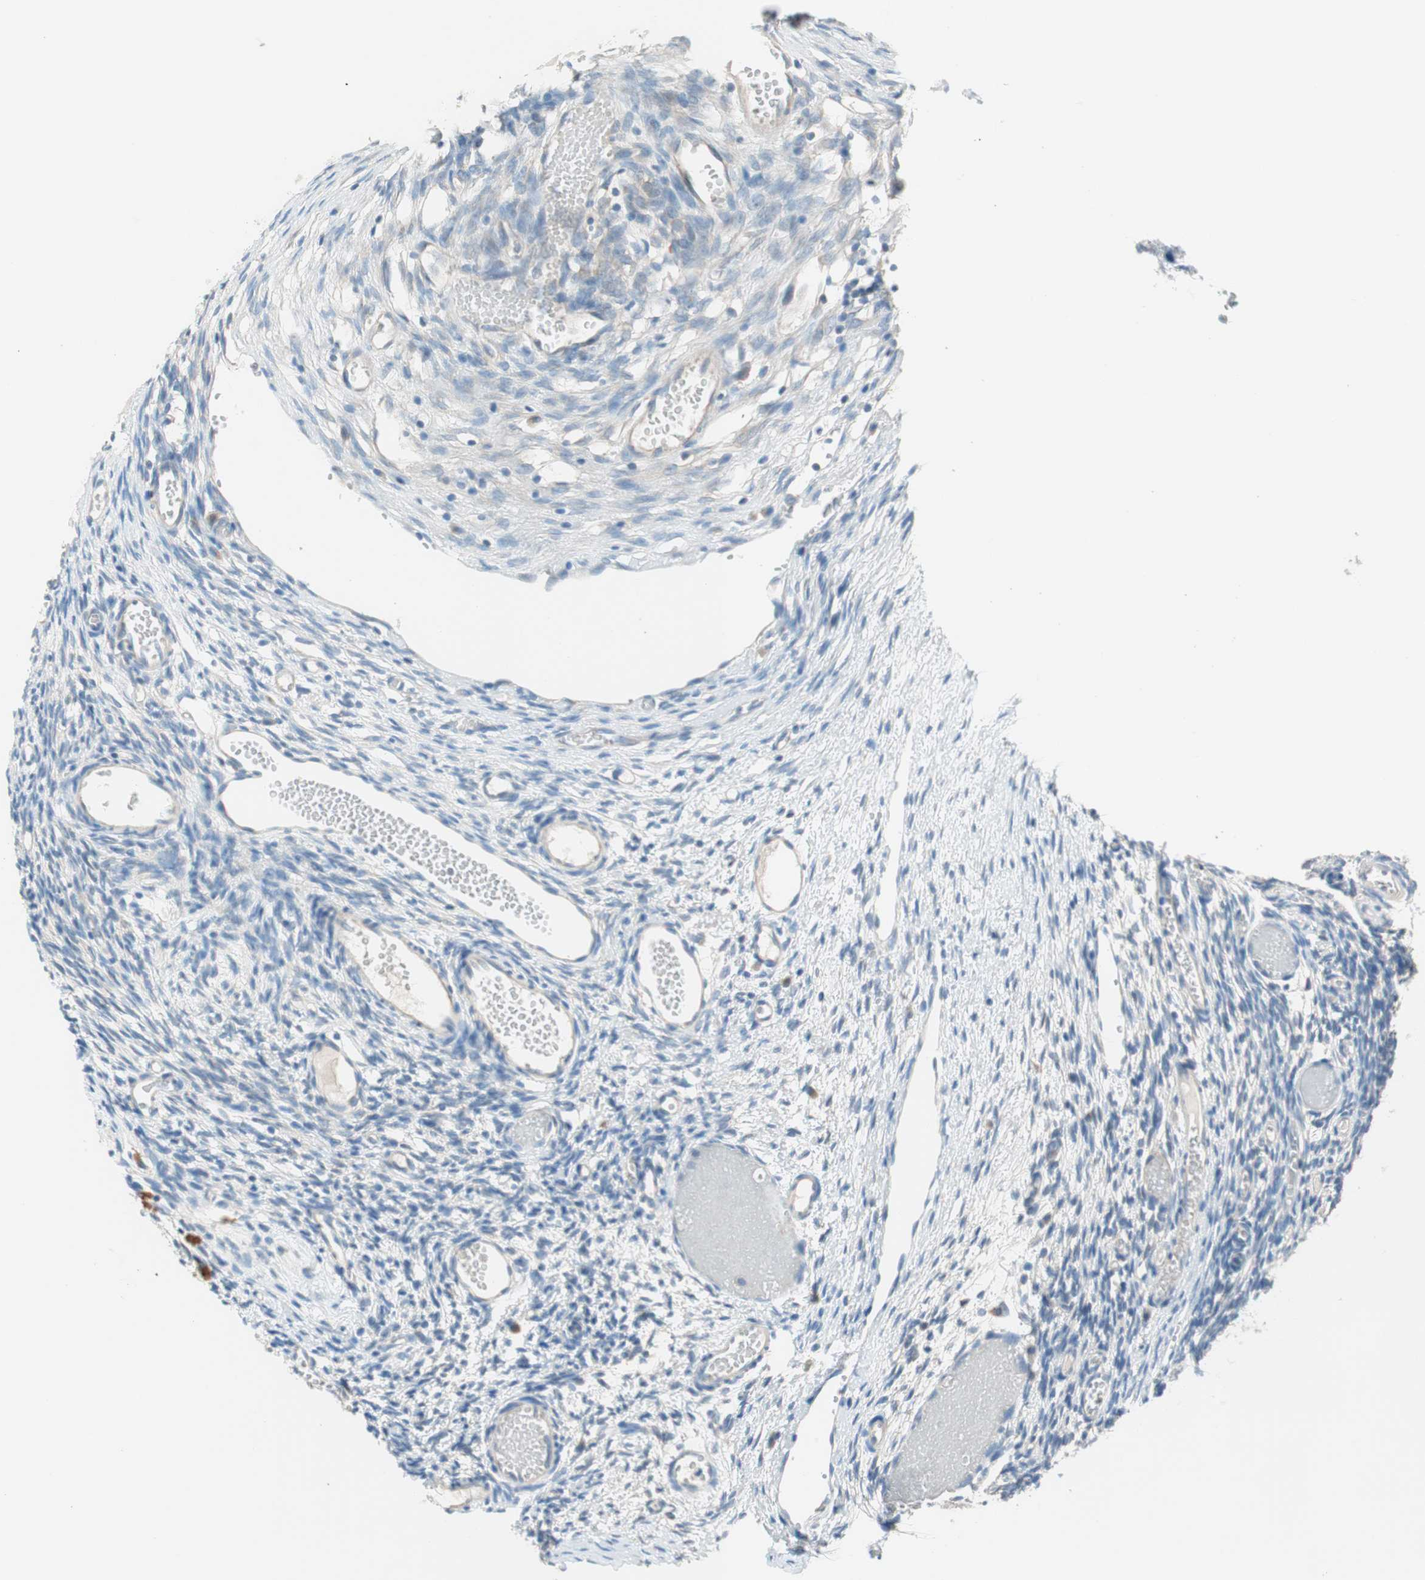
{"staining": {"intensity": "negative", "quantity": "none", "location": "none"}, "tissue": "ovary", "cell_type": "Follicle cells", "image_type": "normal", "snomed": [{"axis": "morphology", "description": "Normal tissue, NOS"}, {"axis": "topography", "description": "Ovary"}], "caption": "Immunohistochemical staining of unremarkable ovary displays no significant staining in follicle cells. (DAB immunohistochemistry visualized using brightfield microscopy, high magnification).", "gene": "GLUL", "patient": {"sex": "female", "age": 35}}